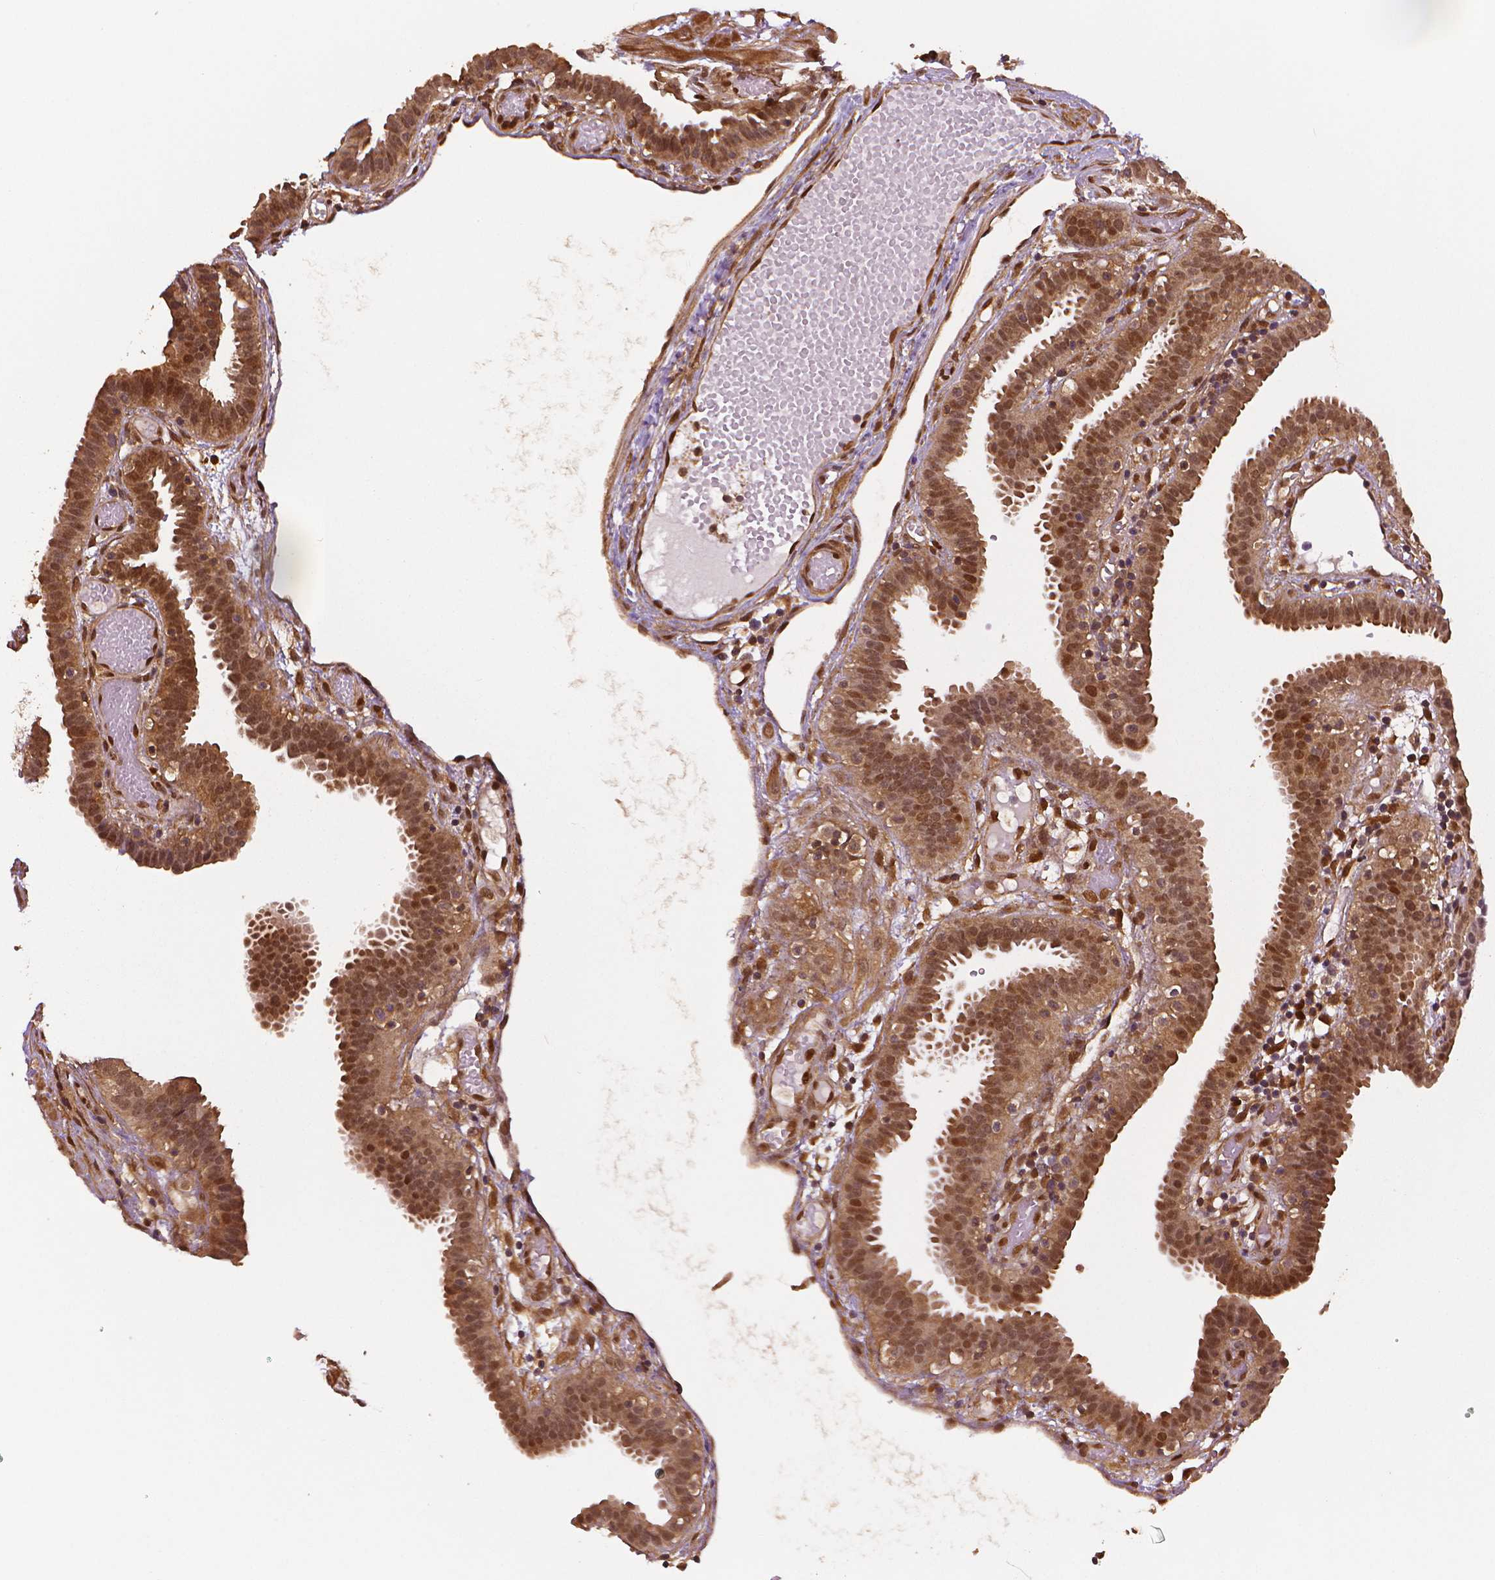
{"staining": {"intensity": "moderate", "quantity": "25%-75%", "location": "cytoplasmic/membranous,nuclear"}, "tissue": "fallopian tube", "cell_type": "Glandular cells", "image_type": "normal", "snomed": [{"axis": "morphology", "description": "Normal tissue, NOS"}, {"axis": "topography", "description": "Fallopian tube"}], "caption": "This is an image of IHC staining of unremarkable fallopian tube, which shows moderate expression in the cytoplasmic/membranous,nuclear of glandular cells.", "gene": "STAT3", "patient": {"sex": "female", "age": 37}}